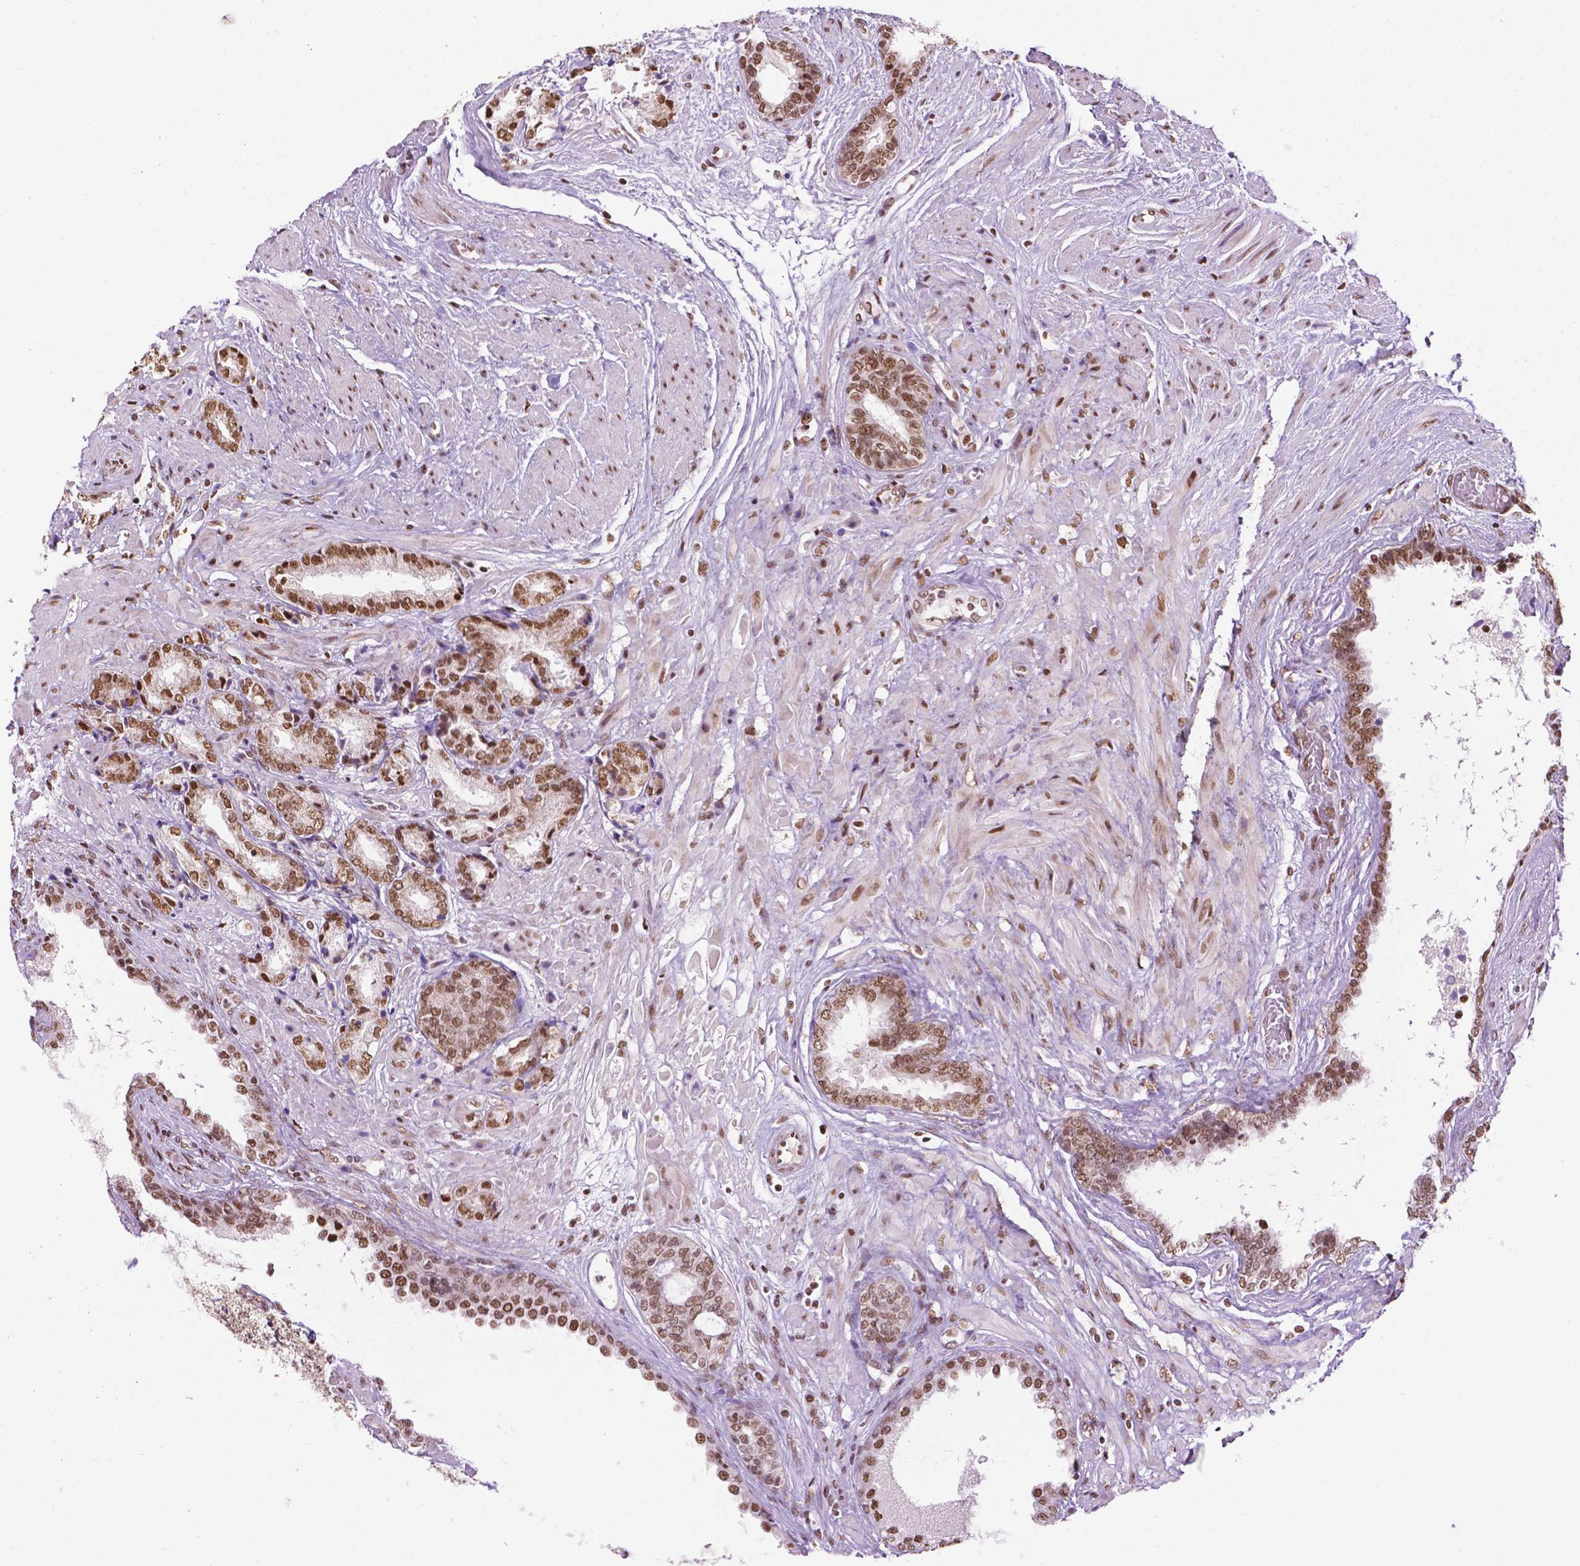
{"staining": {"intensity": "moderate", "quantity": ">75%", "location": "nuclear"}, "tissue": "prostate cancer", "cell_type": "Tumor cells", "image_type": "cancer", "snomed": [{"axis": "morphology", "description": "Adenocarcinoma, High grade"}, {"axis": "topography", "description": "Prostate"}], "caption": "Tumor cells display moderate nuclear expression in approximately >75% of cells in prostate cancer (high-grade adenocarcinoma). (DAB (3,3'-diaminobenzidine) IHC with brightfield microscopy, high magnification).", "gene": "COL23A1", "patient": {"sex": "male", "age": 56}}